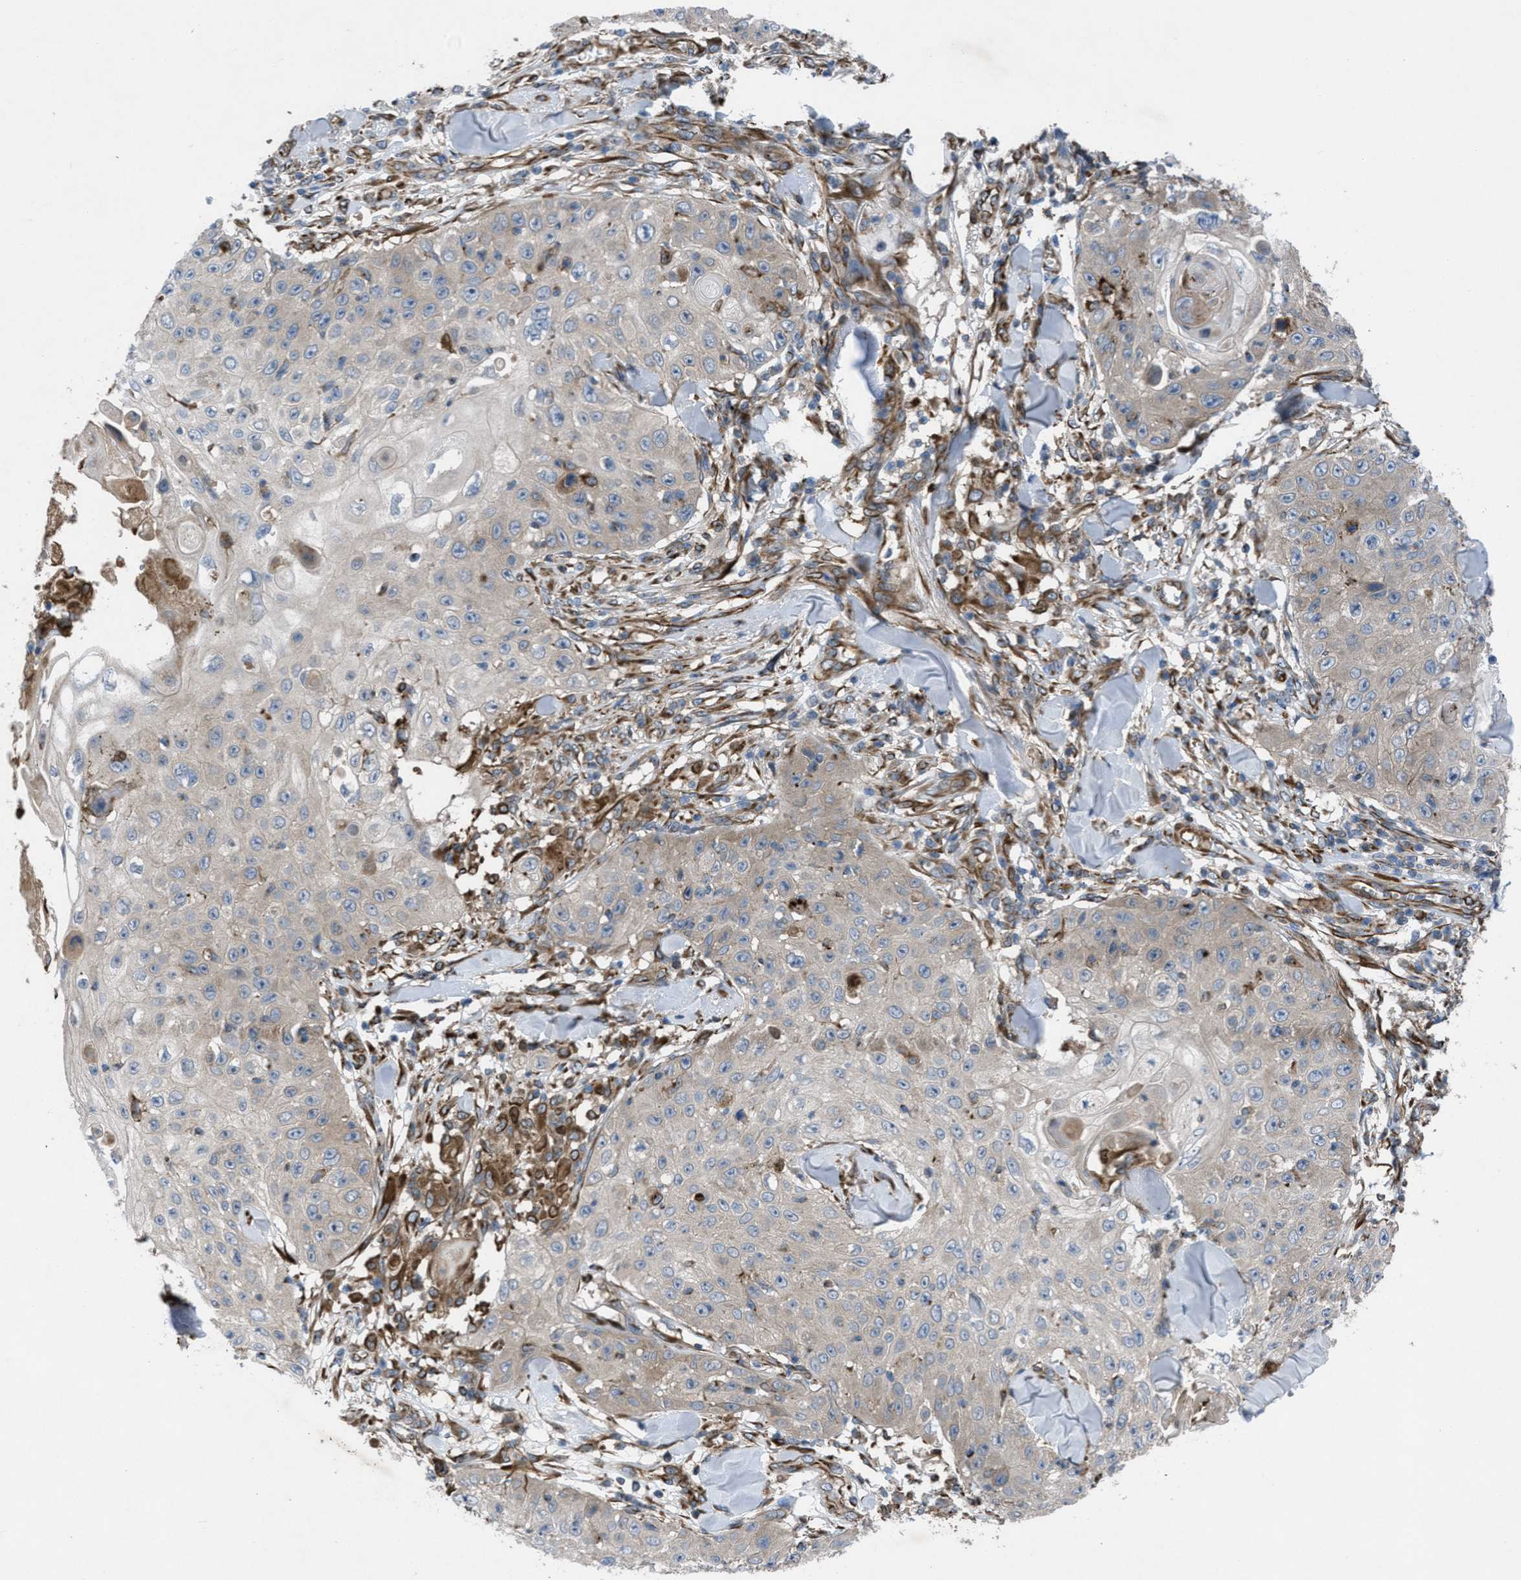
{"staining": {"intensity": "weak", "quantity": "<25%", "location": "cytoplasmic/membranous"}, "tissue": "skin cancer", "cell_type": "Tumor cells", "image_type": "cancer", "snomed": [{"axis": "morphology", "description": "Squamous cell carcinoma, NOS"}, {"axis": "topography", "description": "Skin"}], "caption": "A high-resolution photomicrograph shows IHC staining of skin squamous cell carcinoma, which demonstrates no significant expression in tumor cells.", "gene": "SLC6A9", "patient": {"sex": "male", "age": 86}}